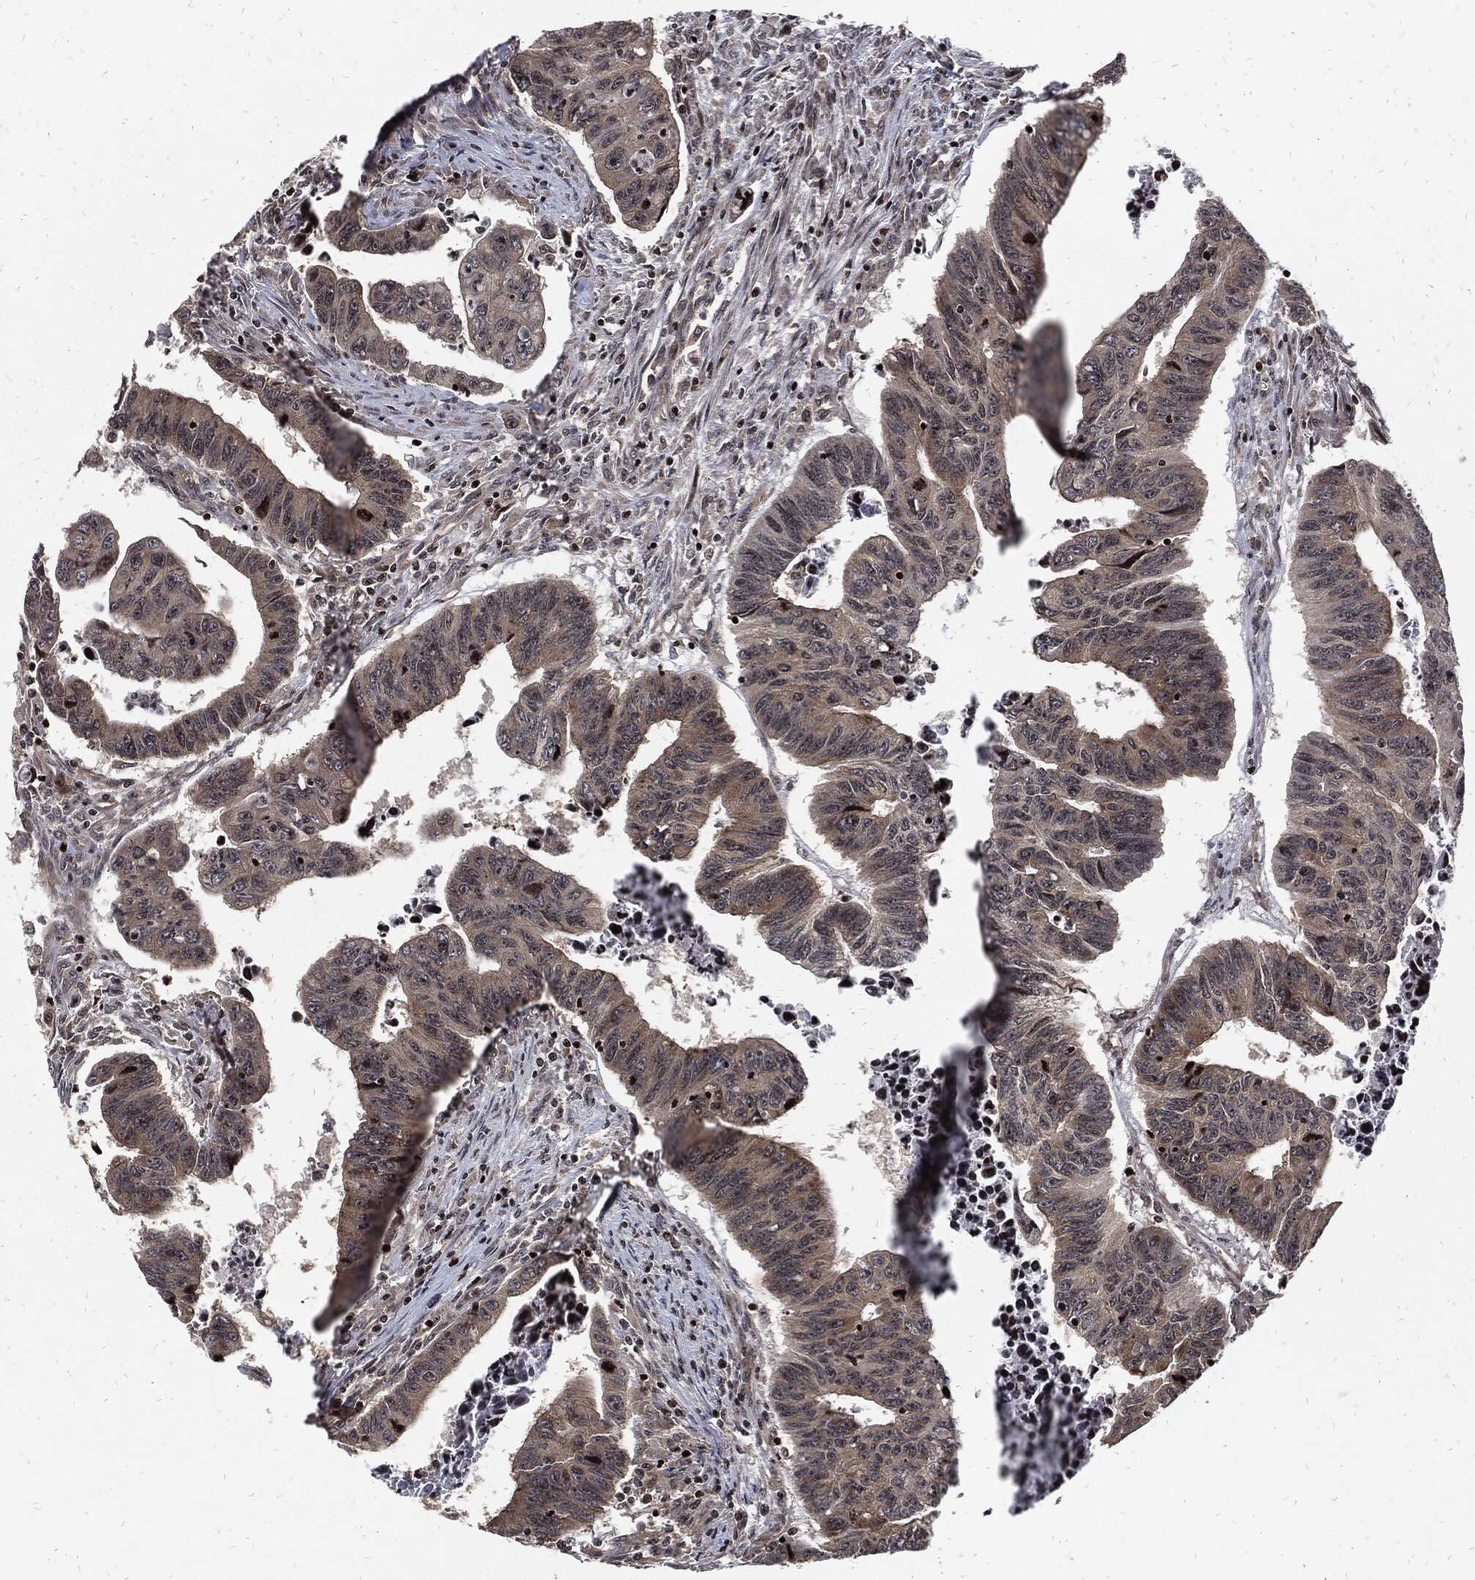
{"staining": {"intensity": "strong", "quantity": "<25%", "location": "nuclear"}, "tissue": "colorectal cancer", "cell_type": "Tumor cells", "image_type": "cancer", "snomed": [{"axis": "morphology", "description": "Adenocarcinoma, NOS"}, {"axis": "topography", "description": "Rectum"}], "caption": "Human adenocarcinoma (colorectal) stained with a protein marker reveals strong staining in tumor cells.", "gene": "ZNF775", "patient": {"sex": "female", "age": 85}}